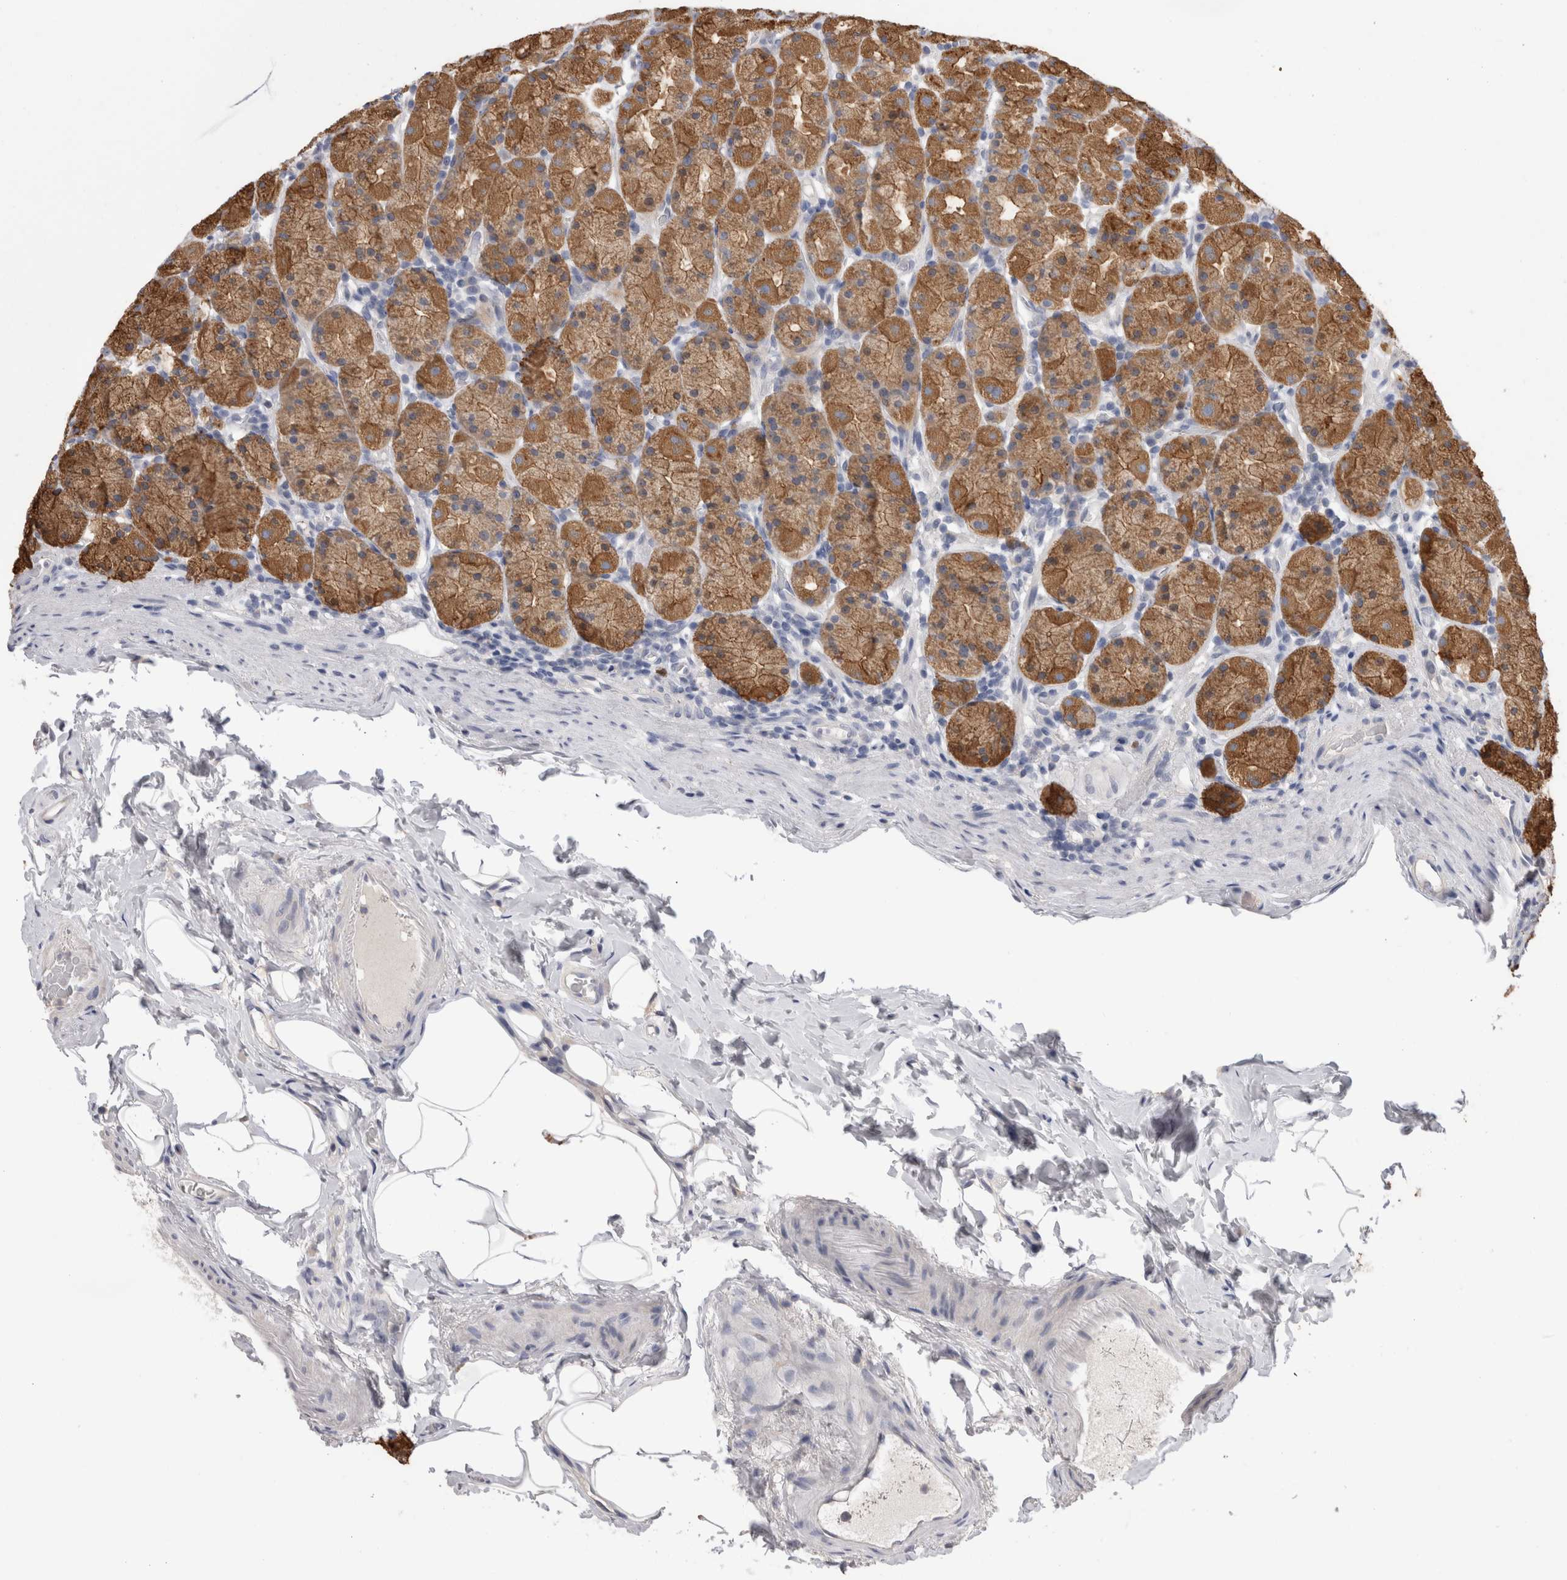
{"staining": {"intensity": "moderate", "quantity": ">75%", "location": "cytoplasmic/membranous"}, "tissue": "stomach", "cell_type": "Glandular cells", "image_type": "normal", "snomed": [{"axis": "morphology", "description": "Normal tissue, NOS"}, {"axis": "topography", "description": "Stomach, upper"}], "caption": "Immunohistochemical staining of unremarkable human stomach exhibits medium levels of moderate cytoplasmic/membranous expression in about >75% of glandular cells. (Stains: DAB (3,3'-diaminobenzidine) in brown, nuclei in blue, Microscopy: brightfield microscopy at high magnification).", "gene": "OTOR", "patient": {"sex": "male", "age": 68}}